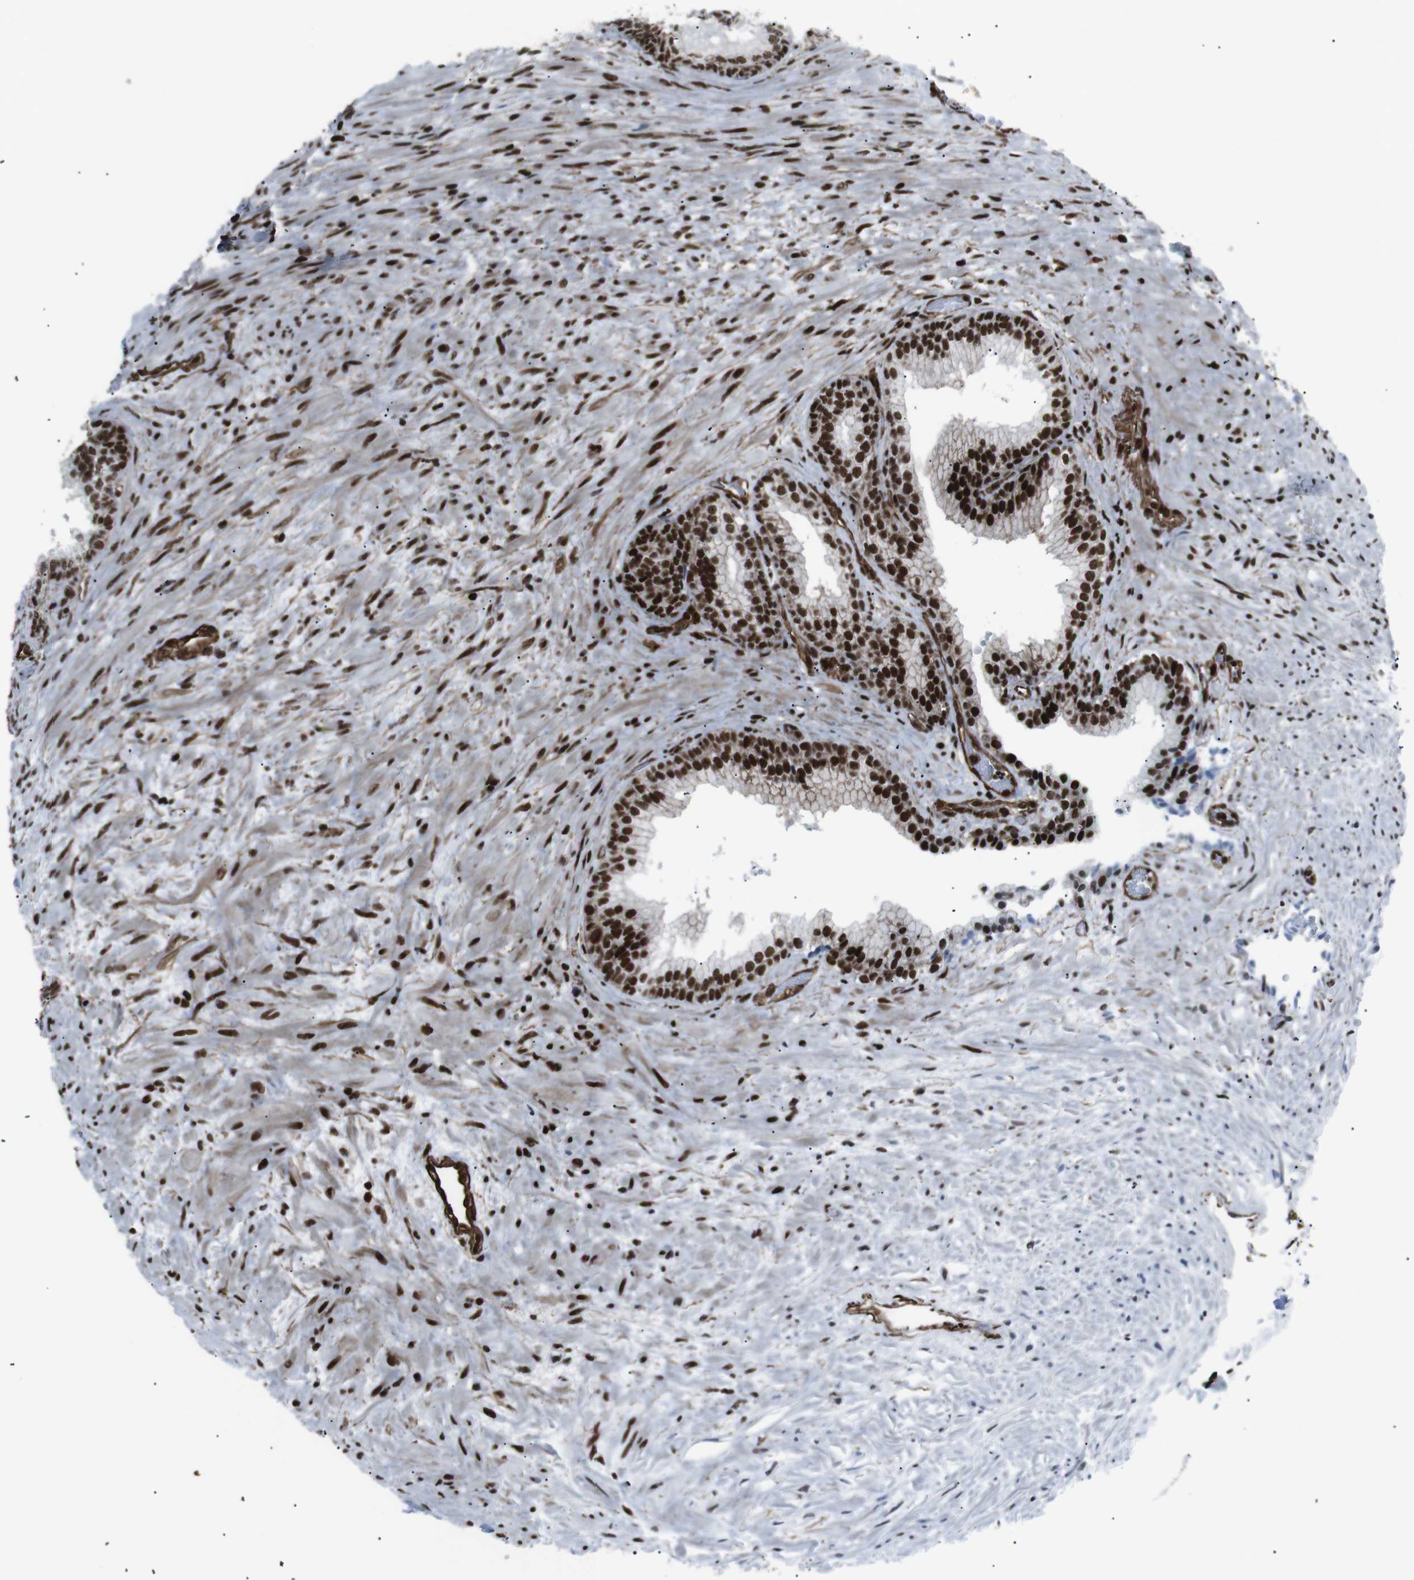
{"staining": {"intensity": "strong", "quantity": ">75%", "location": "nuclear"}, "tissue": "prostate", "cell_type": "Glandular cells", "image_type": "normal", "snomed": [{"axis": "morphology", "description": "Normal tissue, NOS"}, {"axis": "topography", "description": "Prostate"}], "caption": "High-magnification brightfield microscopy of normal prostate stained with DAB (brown) and counterstained with hematoxylin (blue). glandular cells exhibit strong nuclear staining is present in about>75% of cells.", "gene": "HNRNPU", "patient": {"sex": "male", "age": 76}}